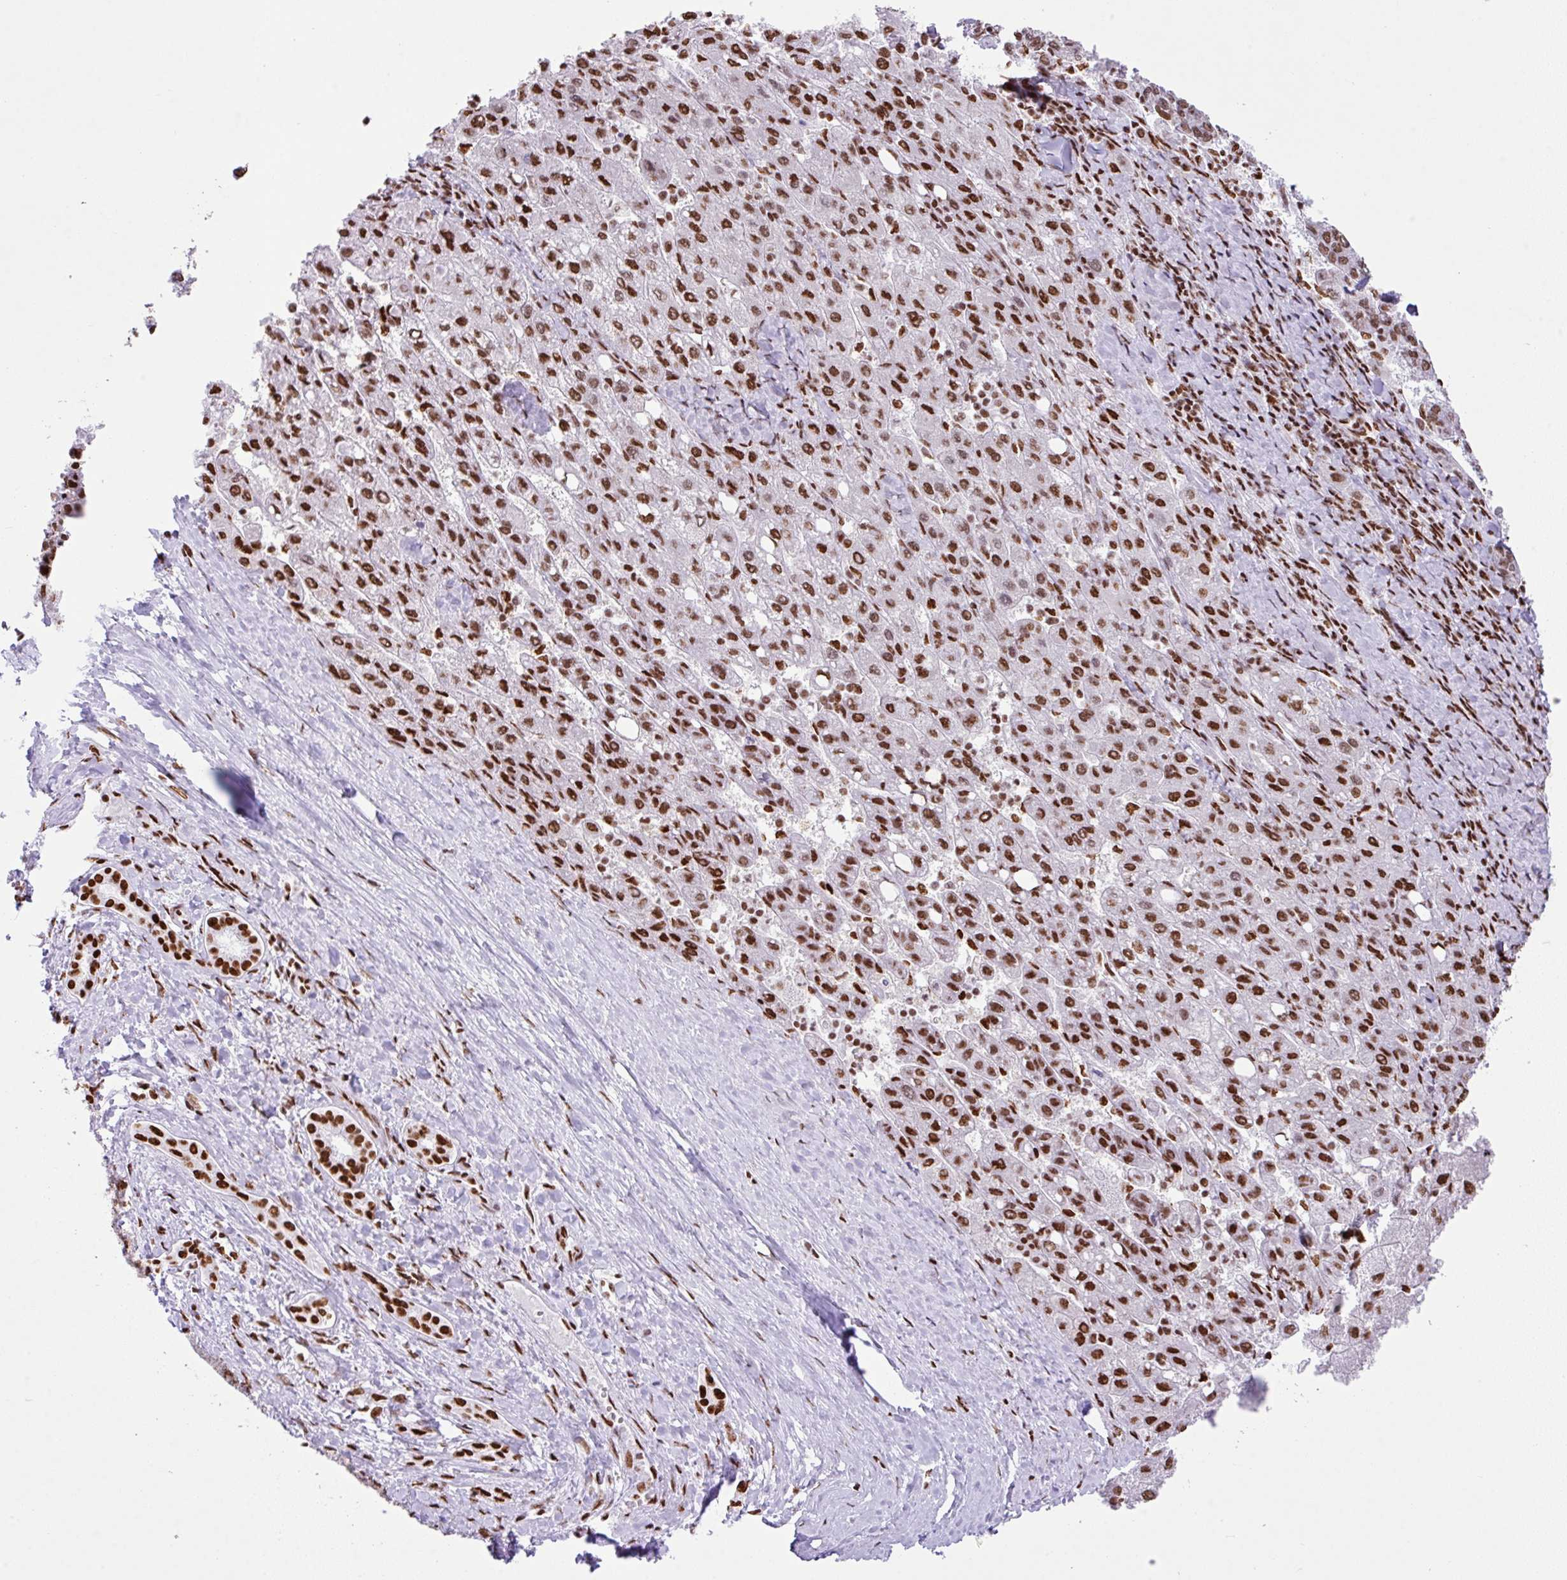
{"staining": {"intensity": "moderate", "quantity": ">75%", "location": "nuclear"}, "tissue": "liver cancer", "cell_type": "Tumor cells", "image_type": "cancer", "snomed": [{"axis": "morphology", "description": "Carcinoma, Hepatocellular, NOS"}, {"axis": "topography", "description": "Liver"}], "caption": "High-power microscopy captured an immunohistochemistry photomicrograph of liver cancer, revealing moderate nuclear positivity in approximately >75% of tumor cells. (brown staining indicates protein expression, while blue staining denotes nuclei).", "gene": "RARG", "patient": {"sex": "female", "age": 82}}